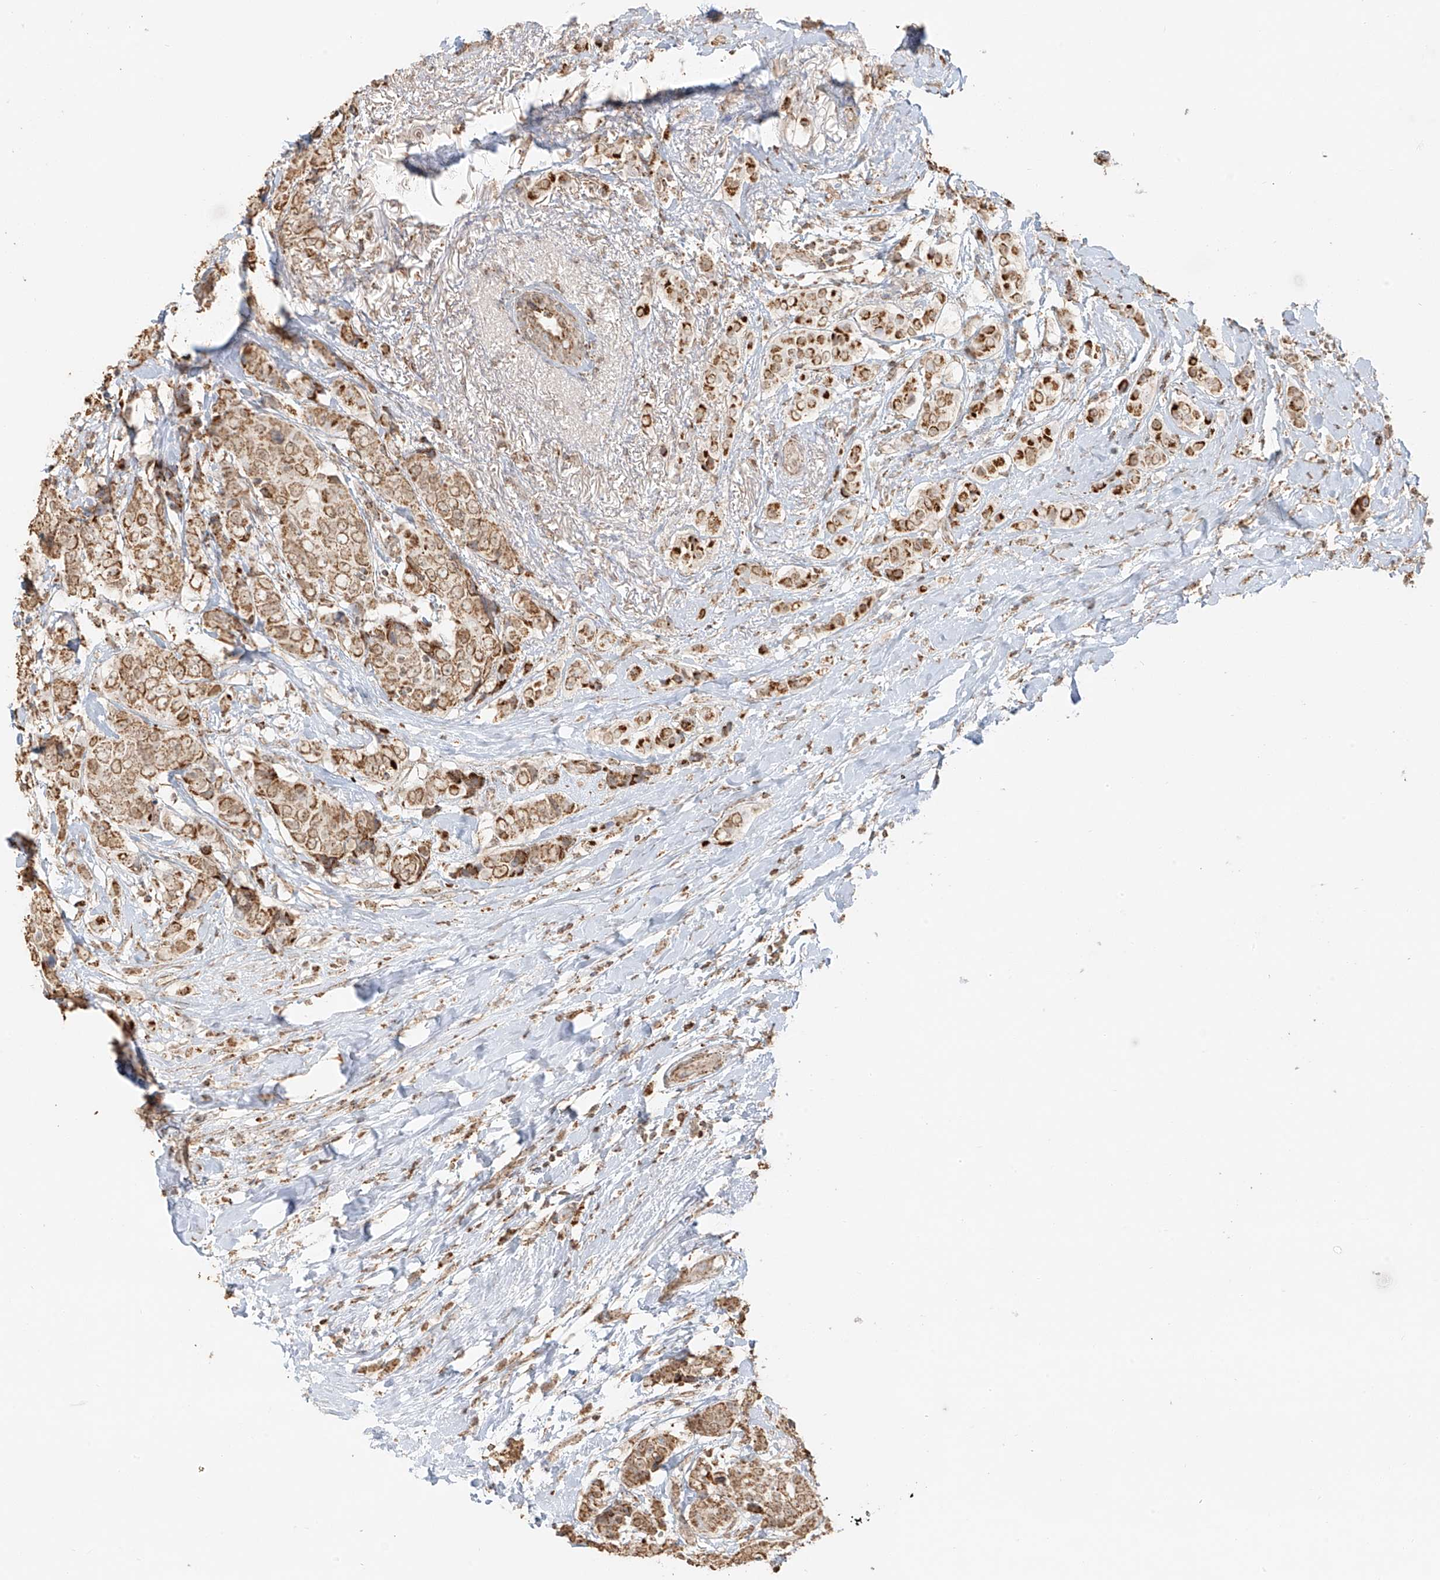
{"staining": {"intensity": "moderate", "quantity": ">75%", "location": "cytoplasmic/membranous"}, "tissue": "breast cancer", "cell_type": "Tumor cells", "image_type": "cancer", "snomed": [{"axis": "morphology", "description": "Lobular carcinoma"}, {"axis": "topography", "description": "Breast"}], "caption": "This histopathology image reveals breast lobular carcinoma stained with IHC to label a protein in brown. The cytoplasmic/membranous of tumor cells show moderate positivity for the protein. Nuclei are counter-stained blue.", "gene": "MIPEP", "patient": {"sex": "female", "age": 51}}